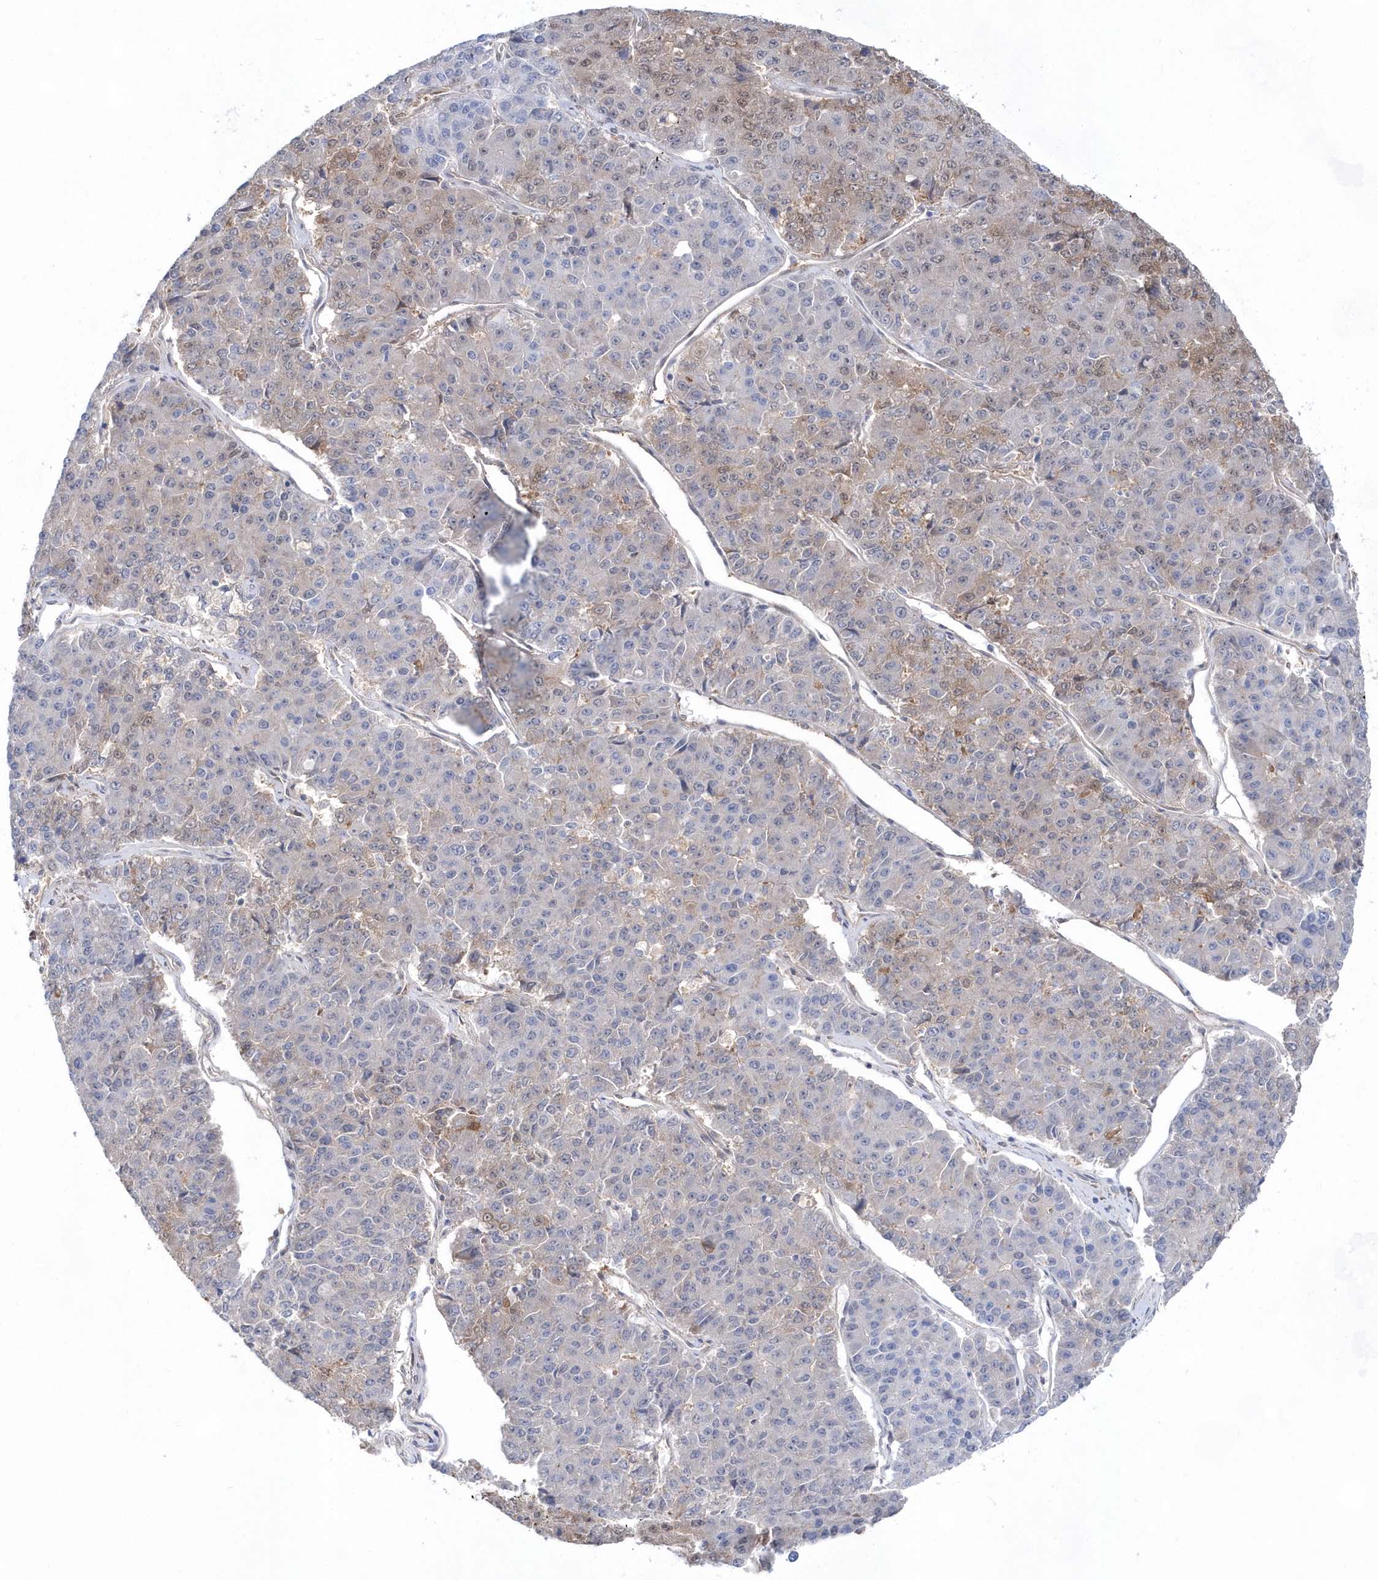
{"staining": {"intensity": "moderate", "quantity": "<25%", "location": "cytoplasmic/membranous,nuclear"}, "tissue": "pancreatic cancer", "cell_type": "Tumor cells", "image_type": "cancer", "snomed": [{"axis": "morphology", "description": "Adenocarcinoma, NOS"}, {"axis": "topography", "description": "Pancreas"}], "caption": "There is low levels of moderate cytoplasmic/membranous and nuclear expression in tumor cells of pancreatic cancer (adenocarcinoma), as demonstrated by immunohistochemical staining (brown color).", "gene": "BDH2", "patient": {"sex": "male", "age": 50}}